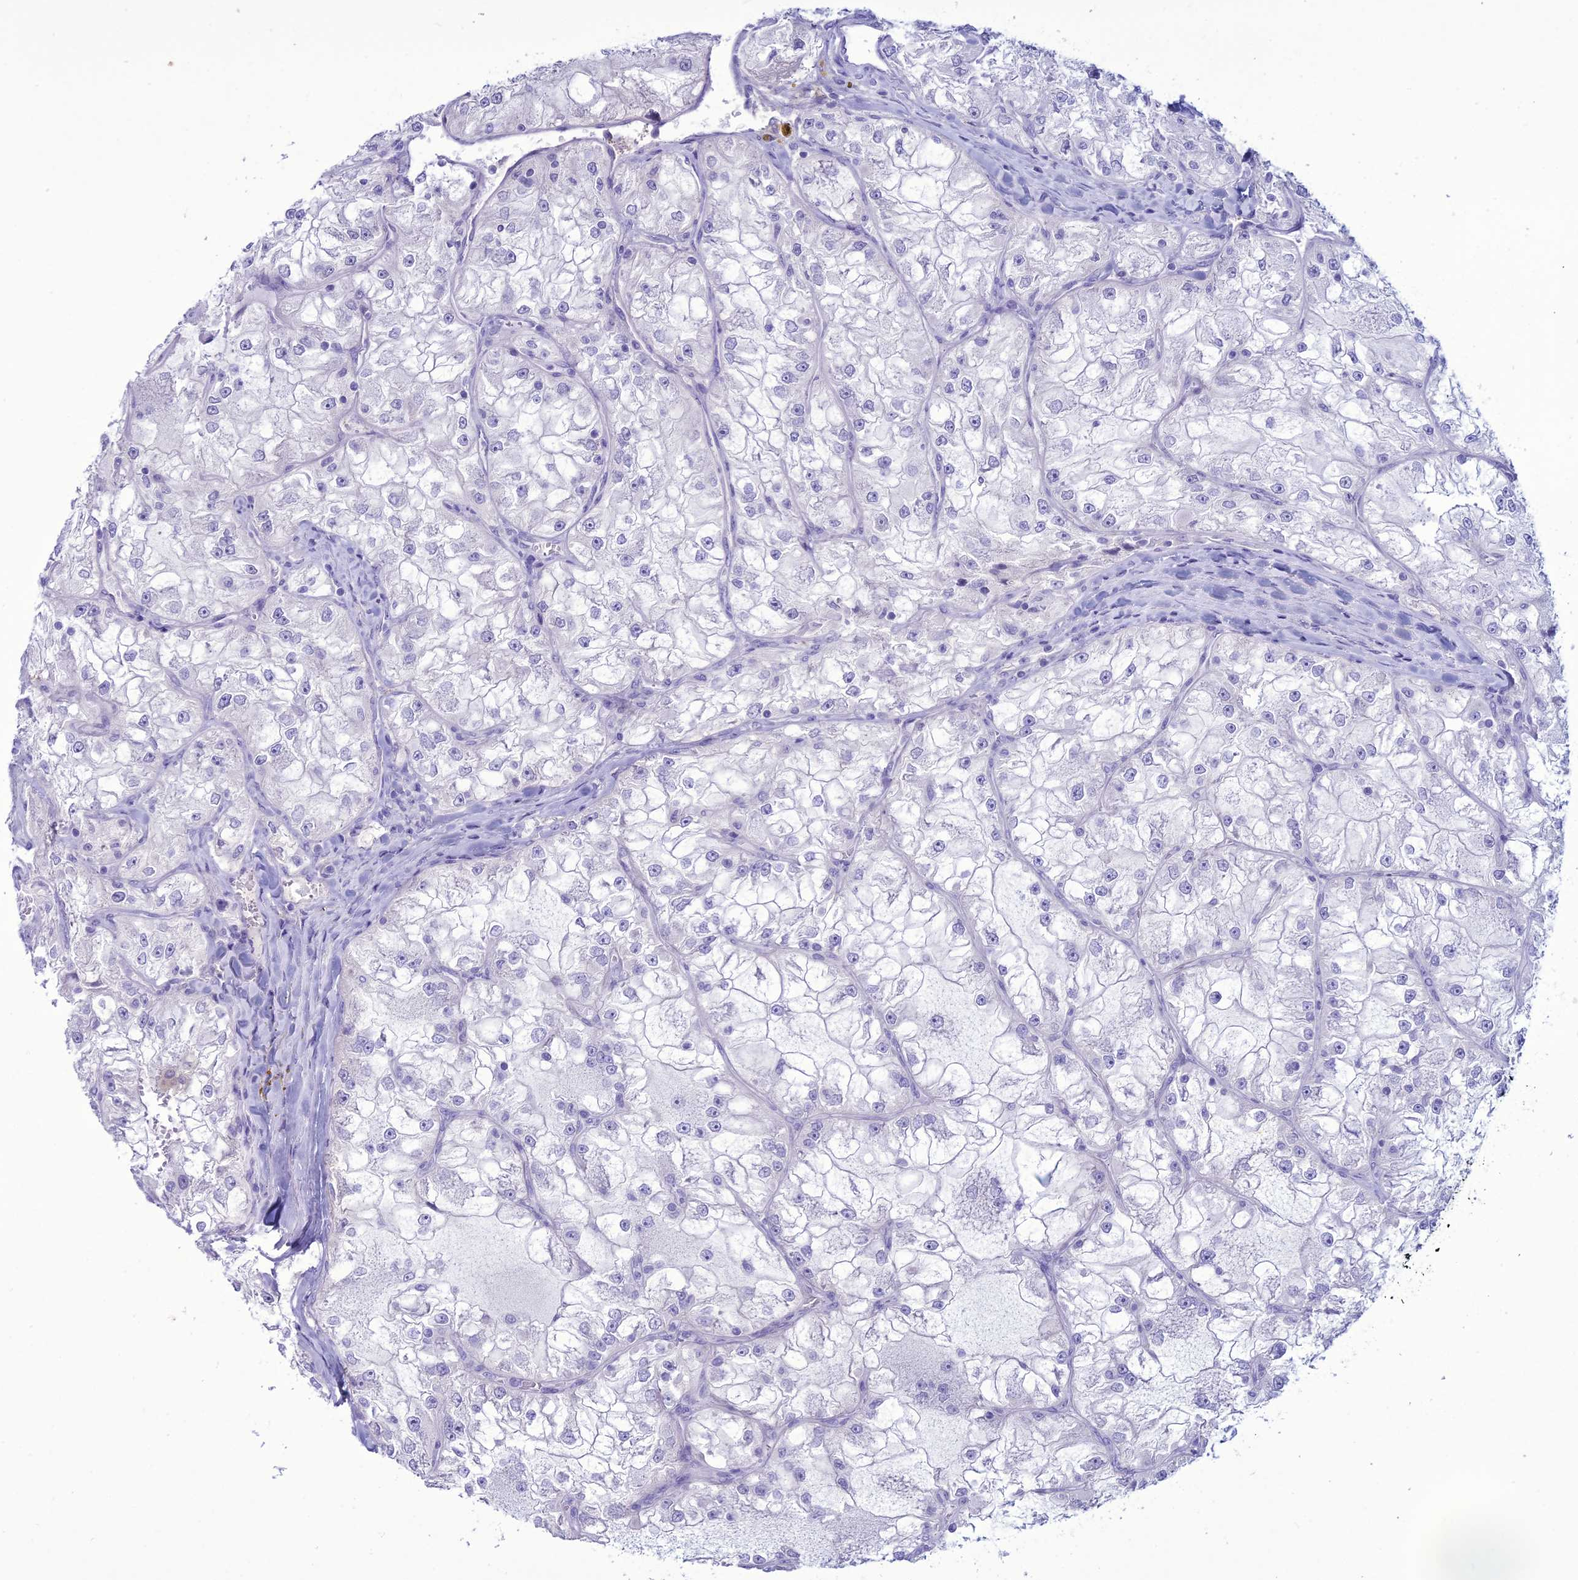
{"staining": {"intensity": "negative", "quantity": "none", "location": "none"}, "tissue": "renal cancer", "cell_type": "Tumor cells", "image_type": "cancer", "snomed": [{"axis": "morphology", "description": "Adenocarcinoma, NOS"}, {"axis": "topography", "description": "Kidney"}], "caption": "This is an immunohistochemistry (IHC) photomicrograph of renal cancer. There is no staining in tumor cells.", "gene": "CLEC2L", "patient": {"sex": "female", "age": 72}}